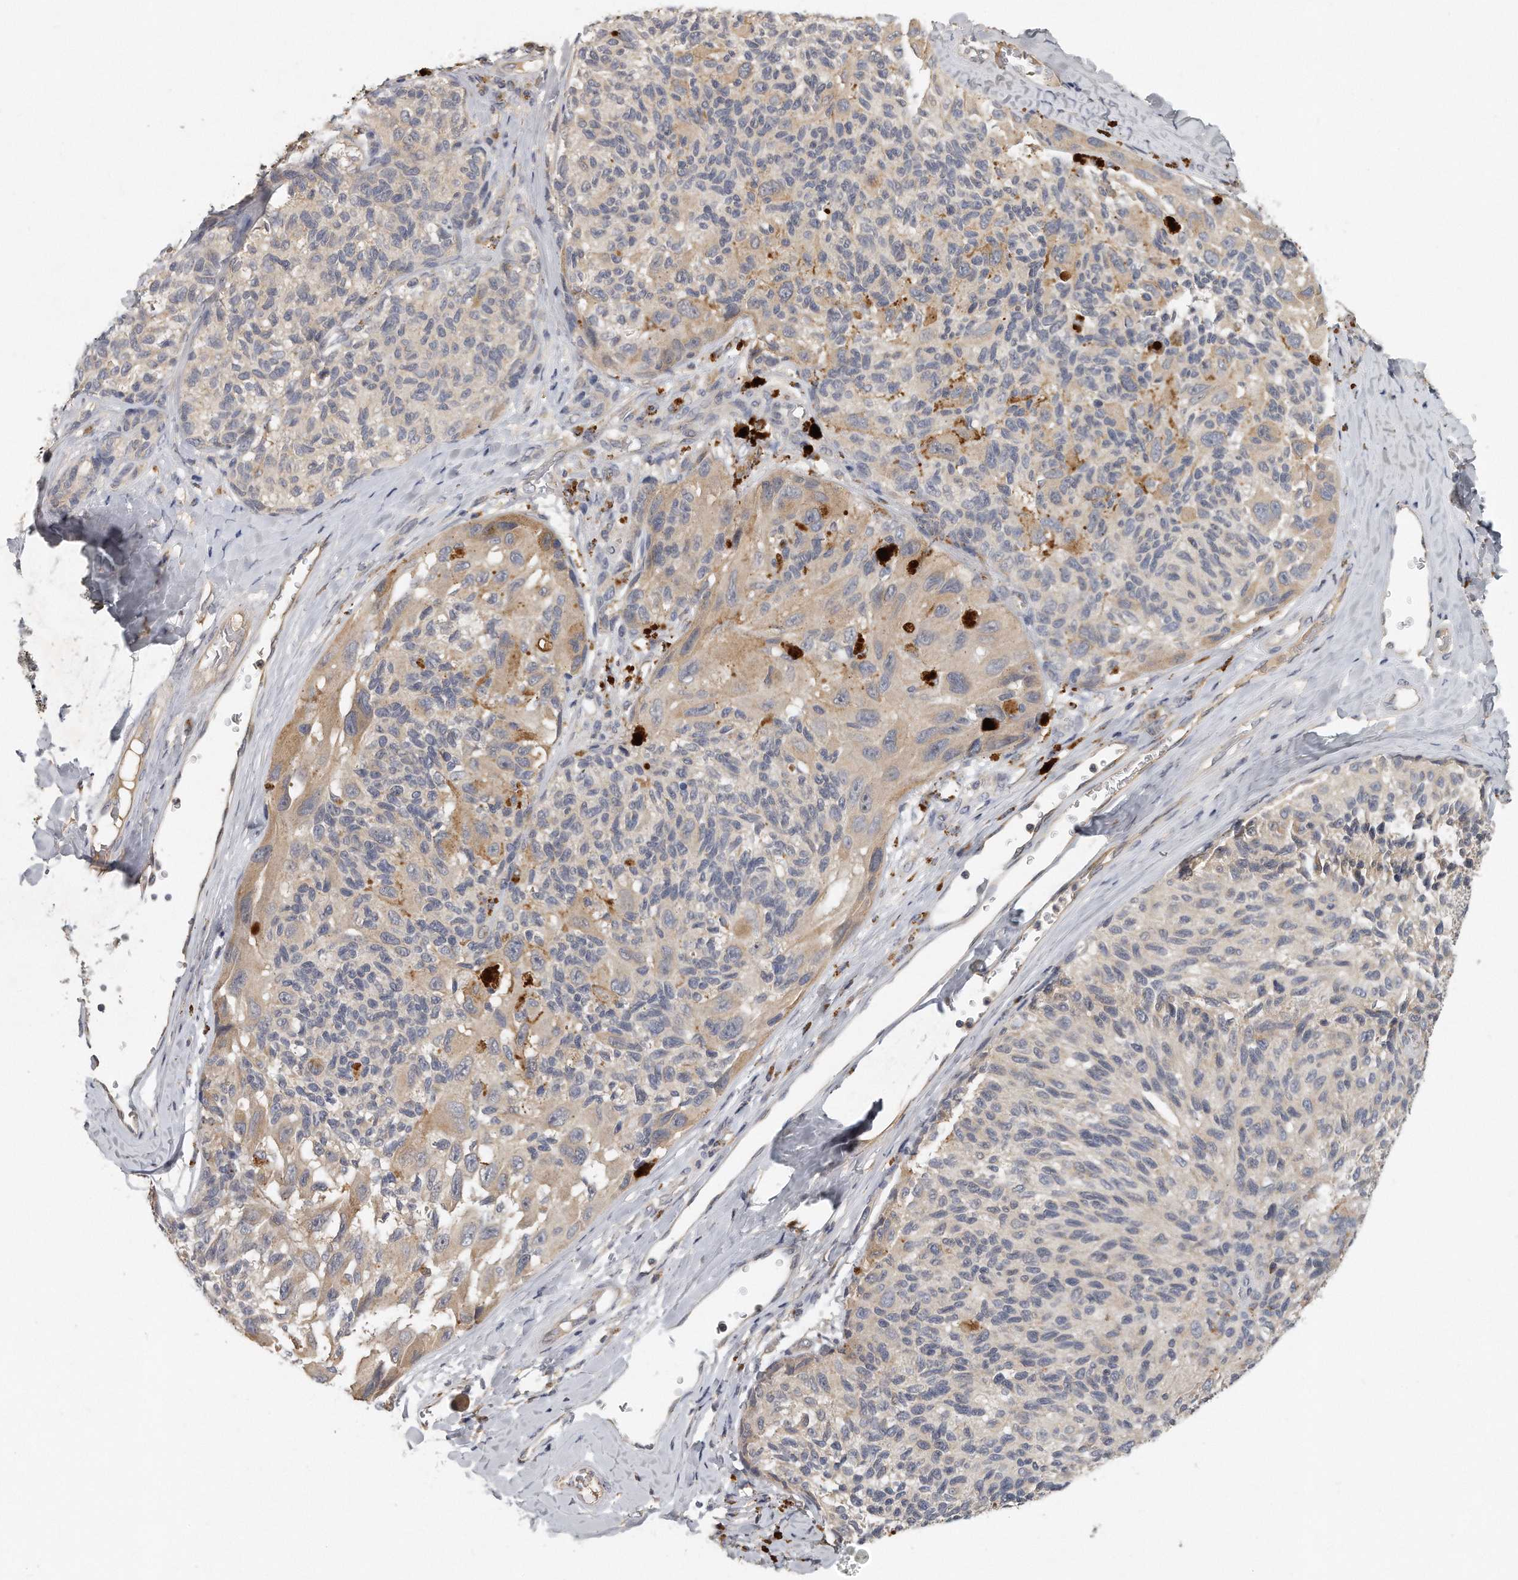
{"staining": {"intensity": "negative", "quantity": "none", "location": "none"}, "tissue": "melanoma", "cell_type": "Tumor cells", "image_type": "cancer", "snomed": [{"axis": "morphology", "description": "Malignant melanoma, NOS"}, {"axis": "topography", "description": "Skin"}], "caption": "This is a image of IHC staining of malignant melanoma, which shows no positivity in tumor cells.", "gene": "TRAPPC14", "patient": {"sex": "female", "age": 73}}